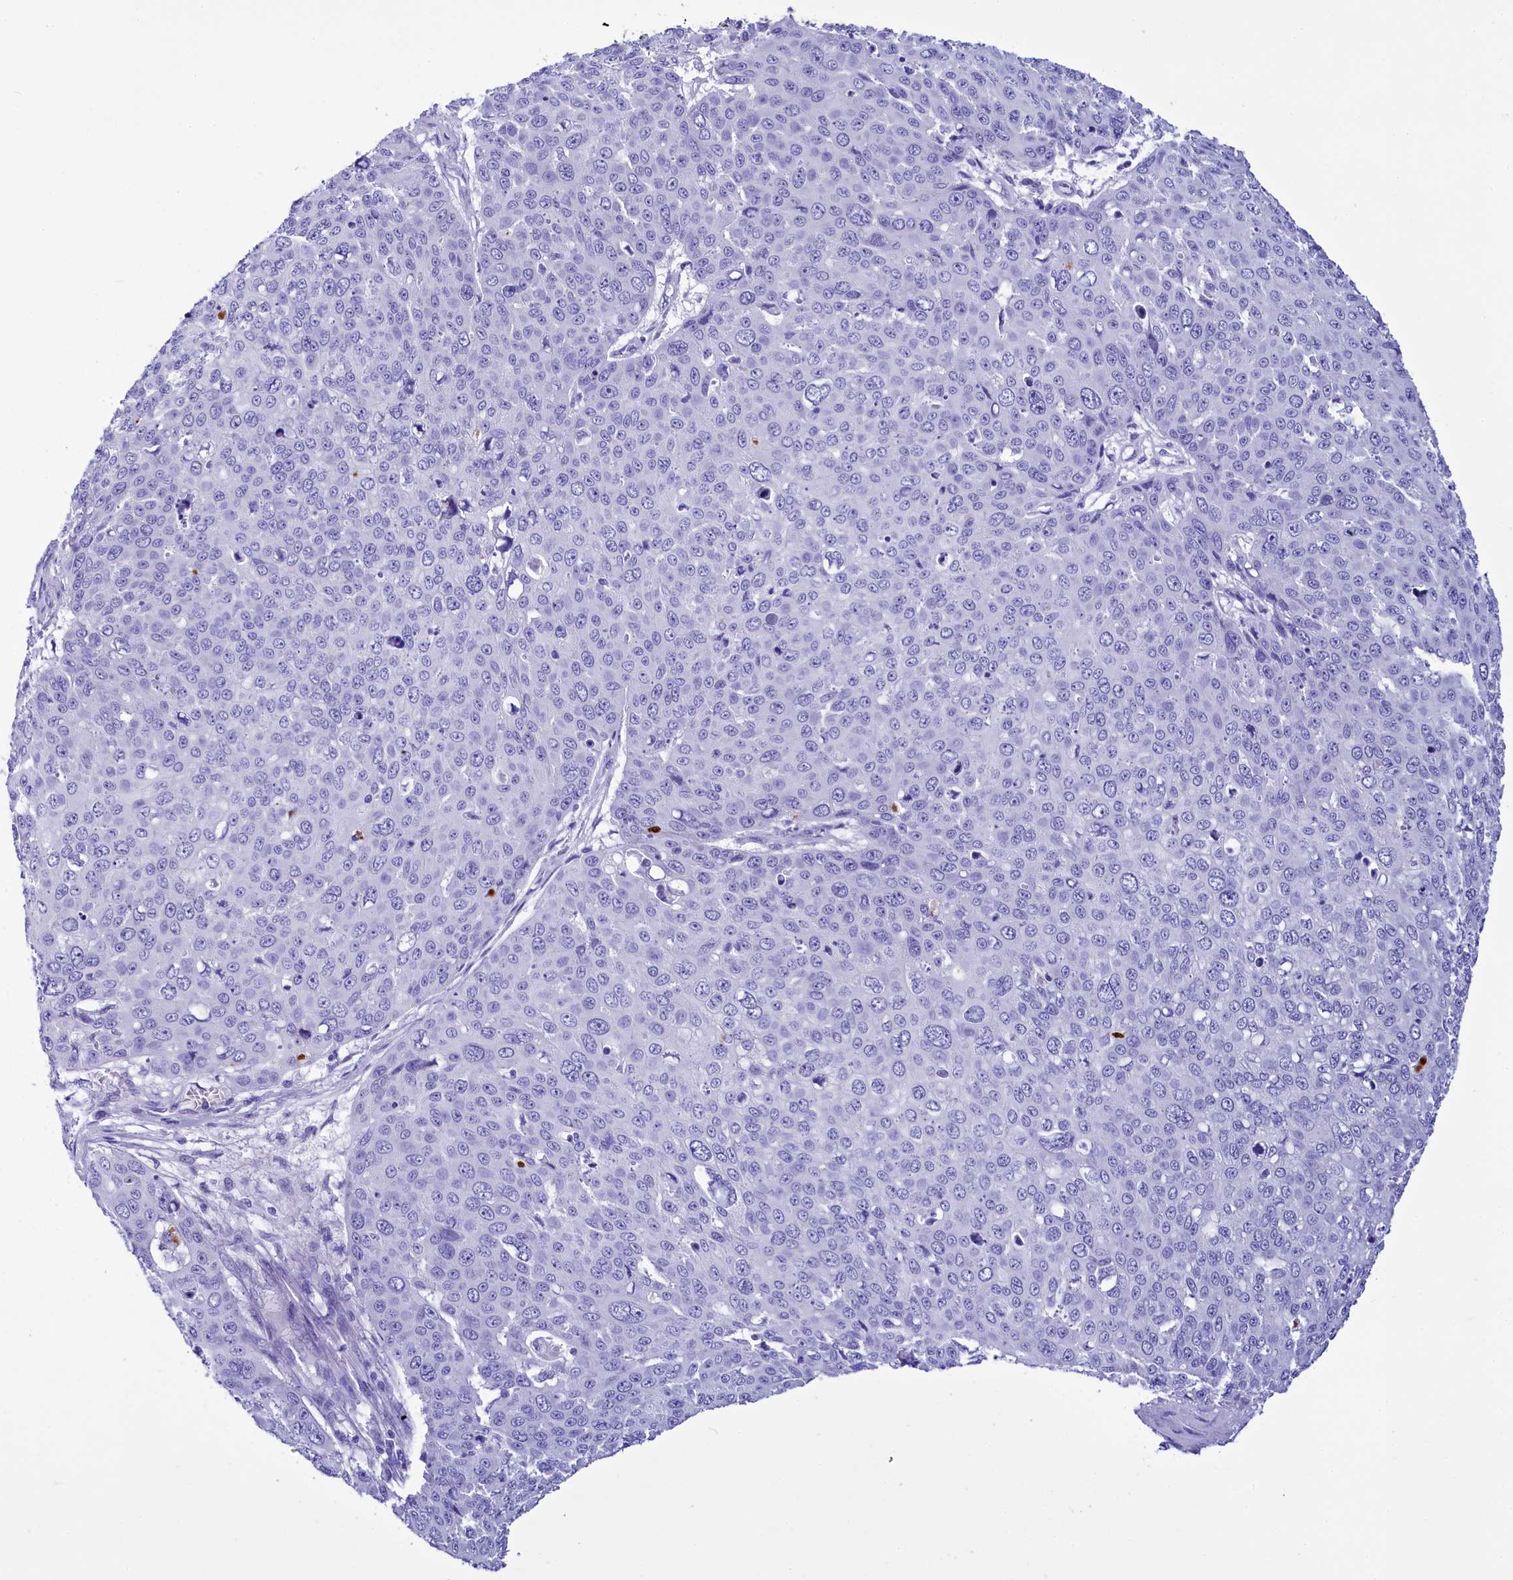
{"staining": {"intensity": "negative", "quantity": "none", "location": "none"}, "tissue": "skin cancer", "cell_type": "Tumor cells", "image_type": "cancer", "snomed": [{"axis": "morphology", "description": "Squamous cell carcinoma, NOS"}, {"axis": "topography", "description": "Skin"}], "caption": "A high-resolution micrograph shows immunohistochemistry (IHC) staining of skin squamous cell carcinoma, which demonstrates no significant staining in tumor cells. The staining is performed using DAB brown chromogen with nuclei counter-stained in using hematoxylin.", "gene": "TTC36", "patient": {"sex": "male", "age": 71}}